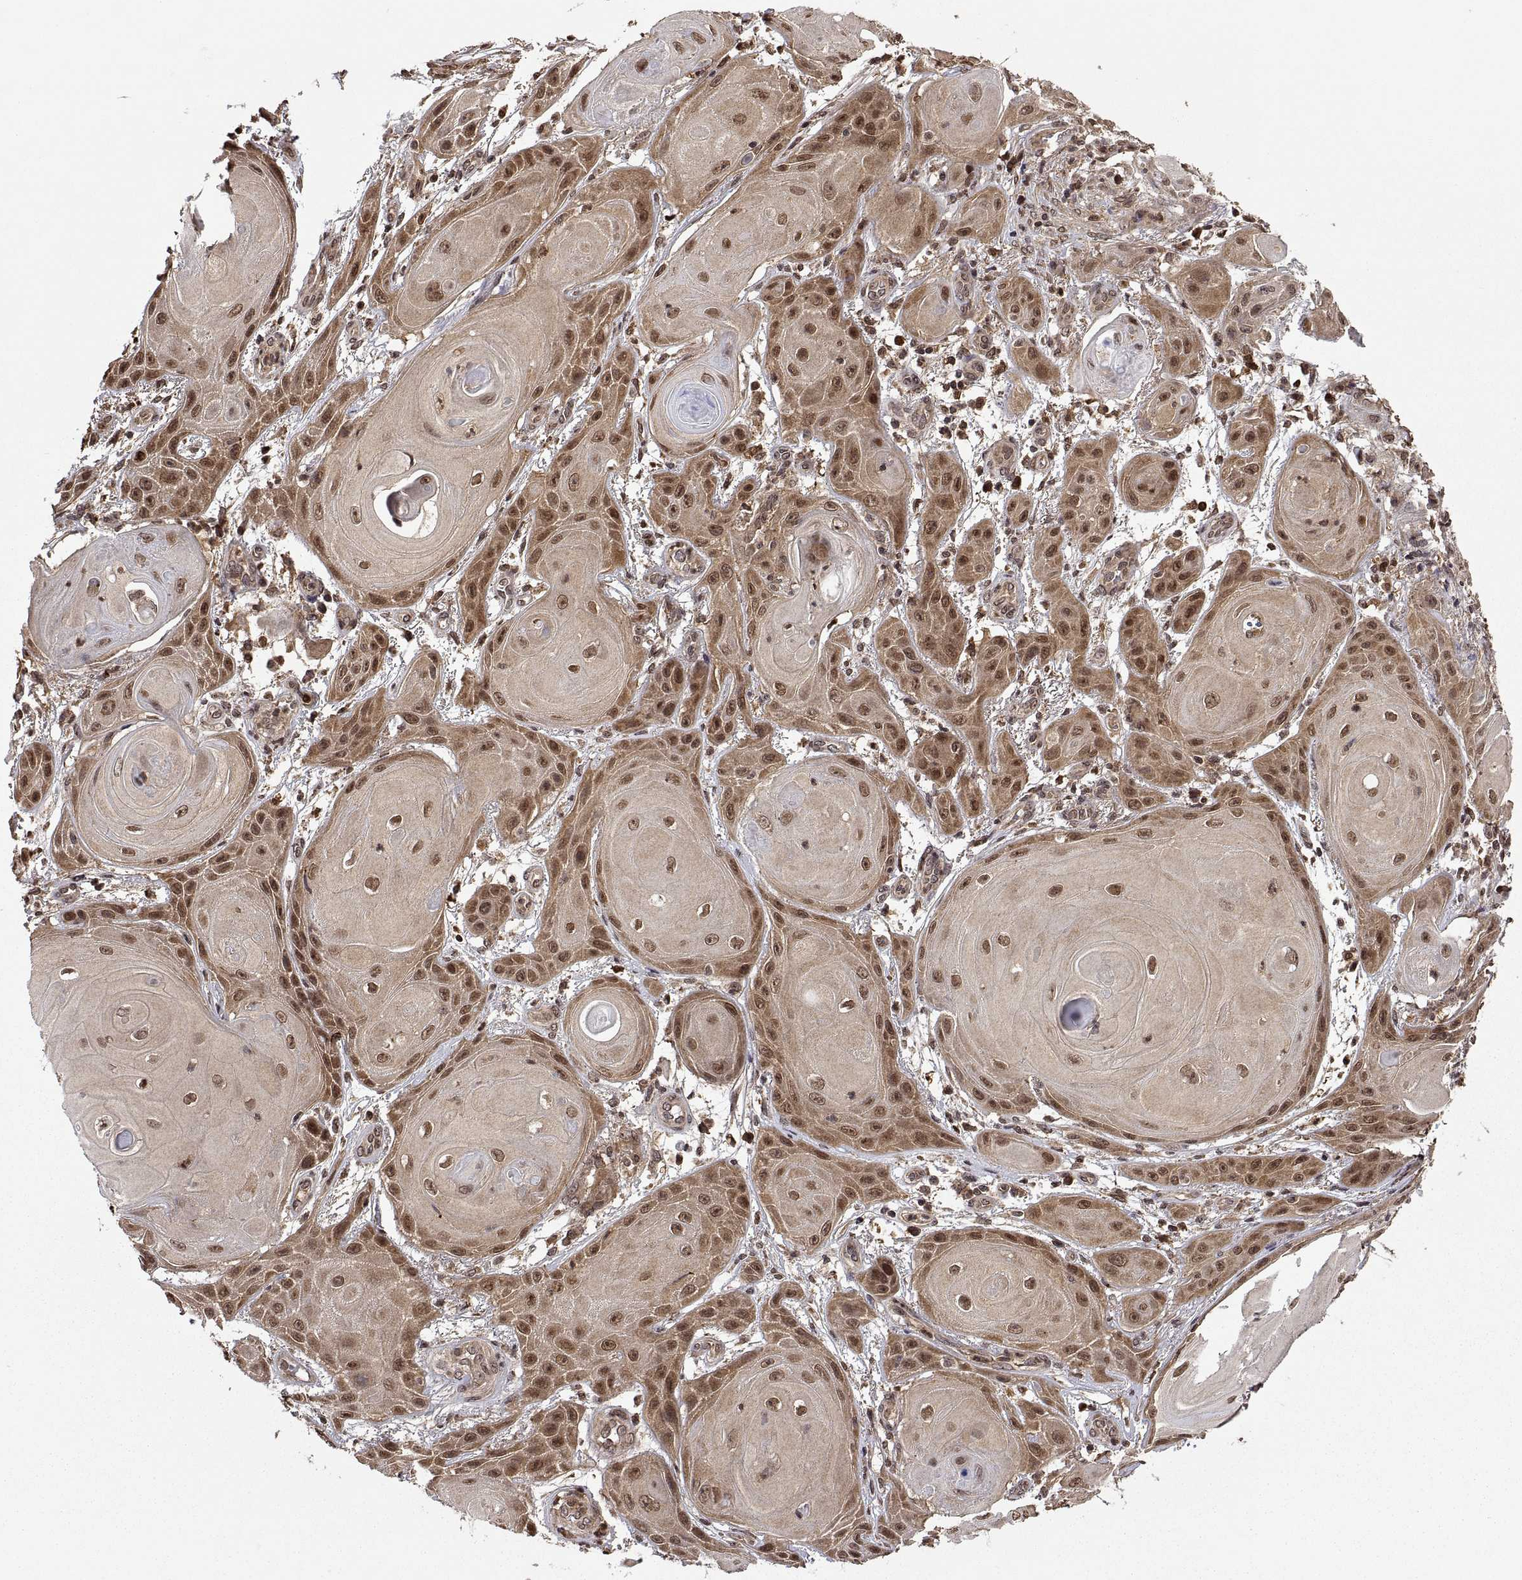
{"staining": {"intensity": "moderate", "quantity": ">75%", "location": "cytoplasmic/membranous,nuclear"}, "tissue": "skin cancer", "cell_type": "Tumor cells", "image_type": "cancer", "snomed": [{"axis": "morphology", "description": "Squamous cell carcinoma, NOS"}, {"axis": "topography", "description": "Skin"}], "caption": "About >75% of tumor cells in human skin cancer reveal moderate cytoplasmic/membranous and nuclear protein positivity as visualized by brown immunohistochemical staining.", "gene": "ZNRF2", "patient": {"sex": "male", "age": 62}}